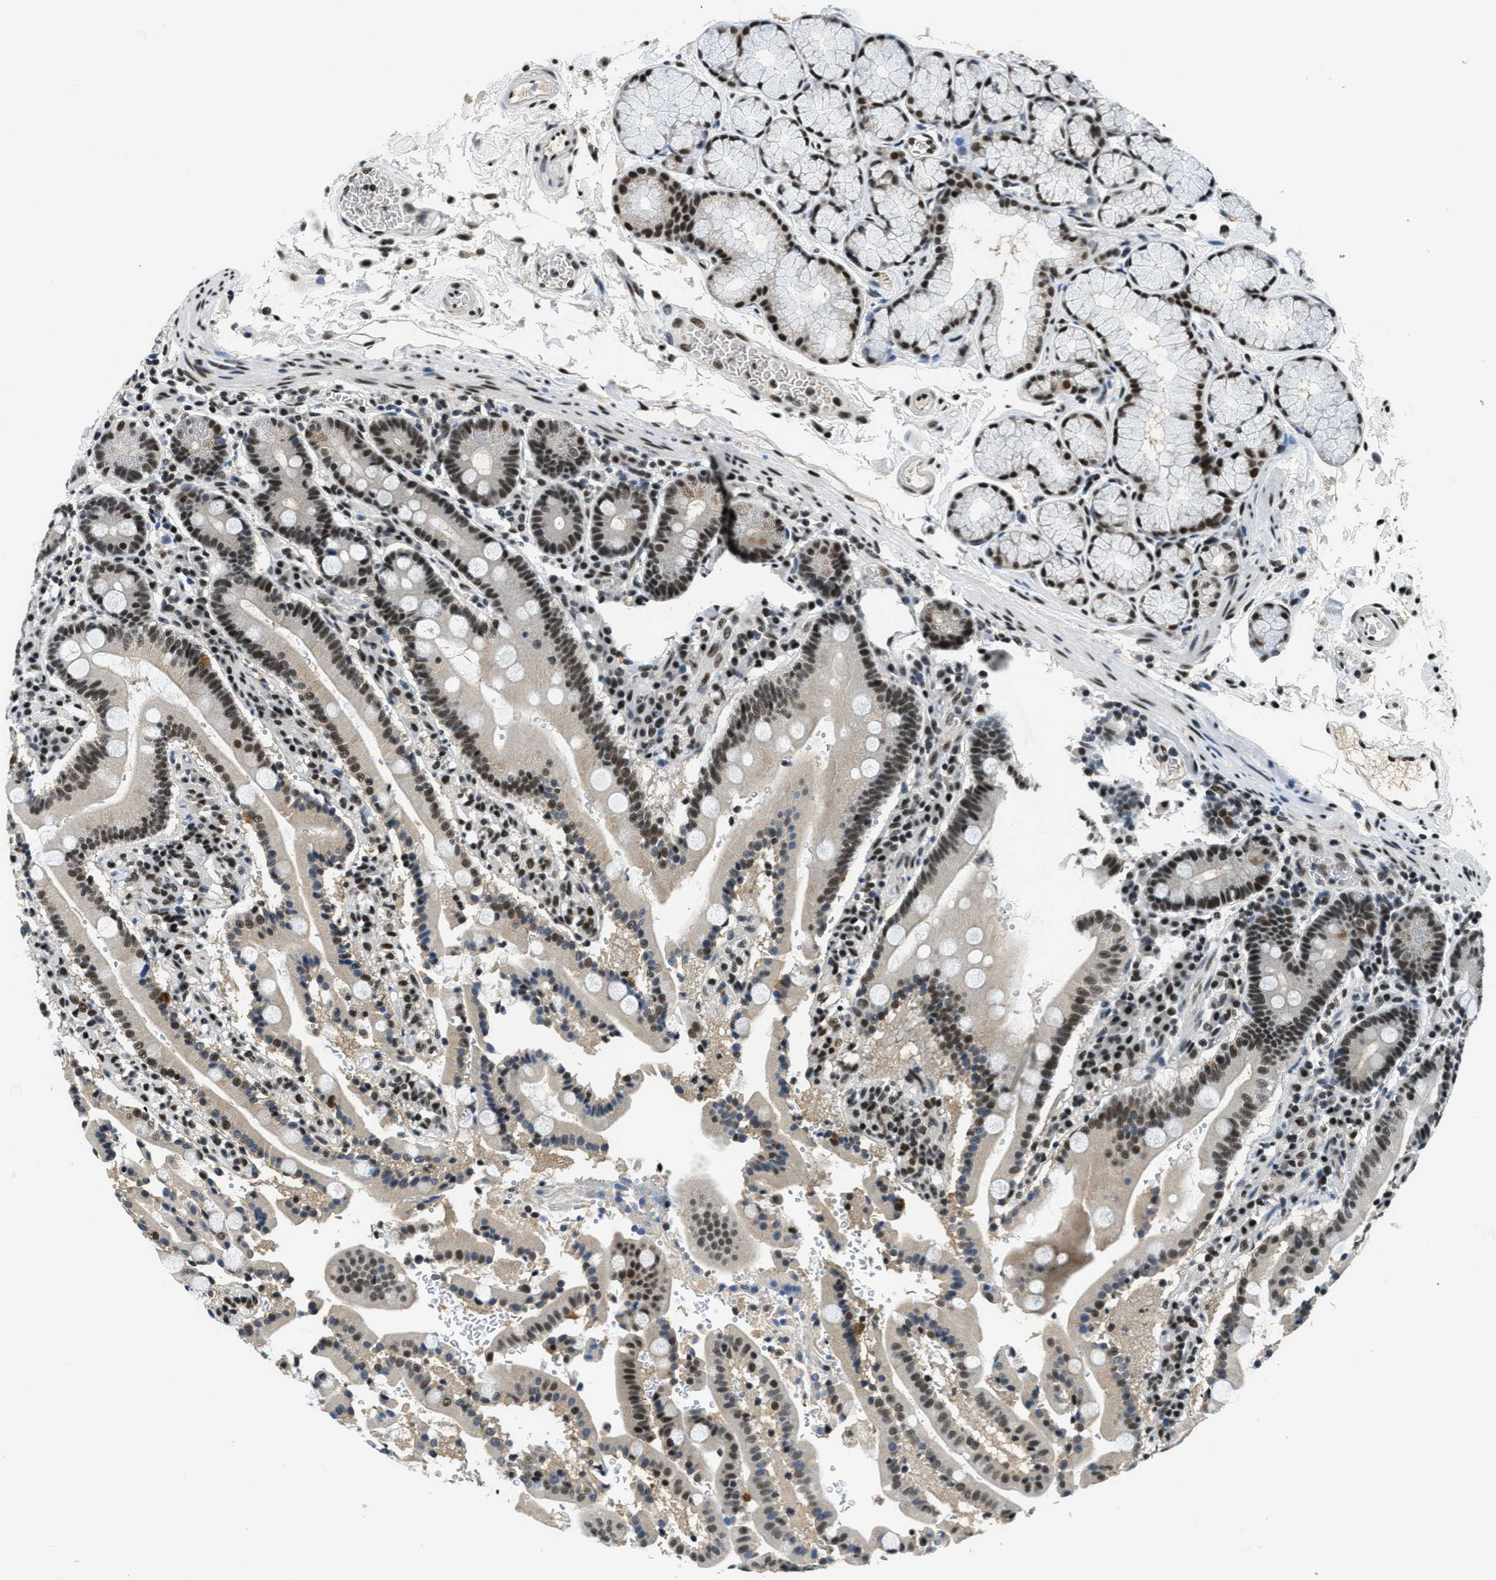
{"staining": {"intensity": "strong", "quantity": ">75%", "location": "nuclear"}, "tissue": "duodenum", "cell_type": "Glandular cells", "image_type": "normal", "snomed": [{"axis": "morphology", "description": "Normal tissue, NOS"}, {"axis": "topography", "description": "Small intestine, NOS"}], "caption": "Duodenum stained with DAB IHC reveals high levels of strong nuclear positivity in about >75% of glandular cells.", "gene": "SSB", "patient": {"sex": "female", "age": 71}}